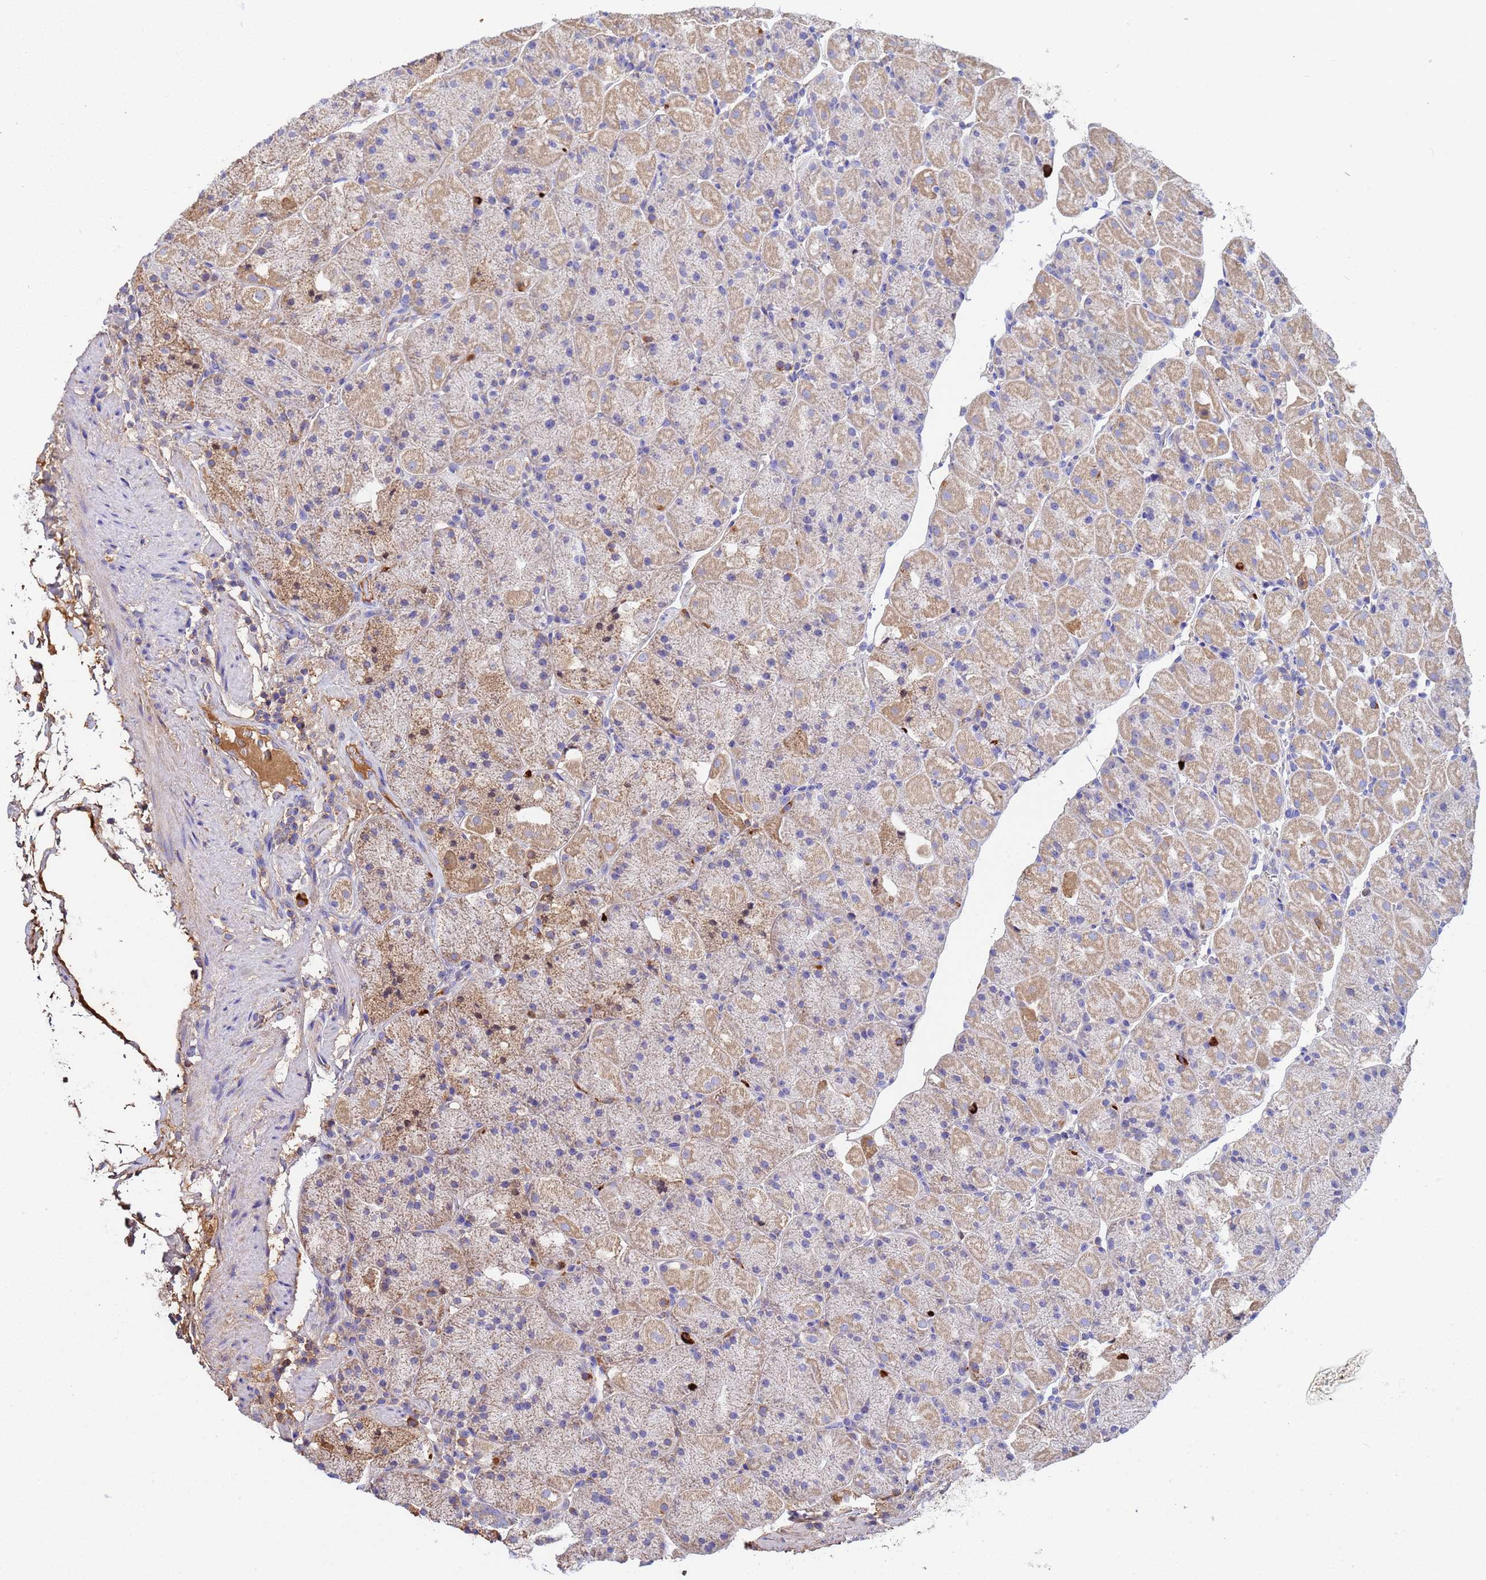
{"staining": {"intensity": "weak", "quantity": "25%-75%", "location": "cytoplasmic/membranous"}, "tissue": "stomach", "cell_type": "Glandular cells", "image_type": "normal", "snomed": [{"axis": "morphology", "description": "Normal tissue, NOS"}, {"axis": "topography", "description": "Stomach, upper"}, {"axis": "topography", "description": "Stomach, lower"}], "caption": "The image displays staining of benign stomach, revealing weak cytoplasmic/membranous protein expression (brown color) within glandular cells. (DAB (3,3'-diaminobenzidine) IHC with brightfield microscopy, high magnification).", "gene": "GLUD1", "patient": {"sex": "male", "age": 67}}